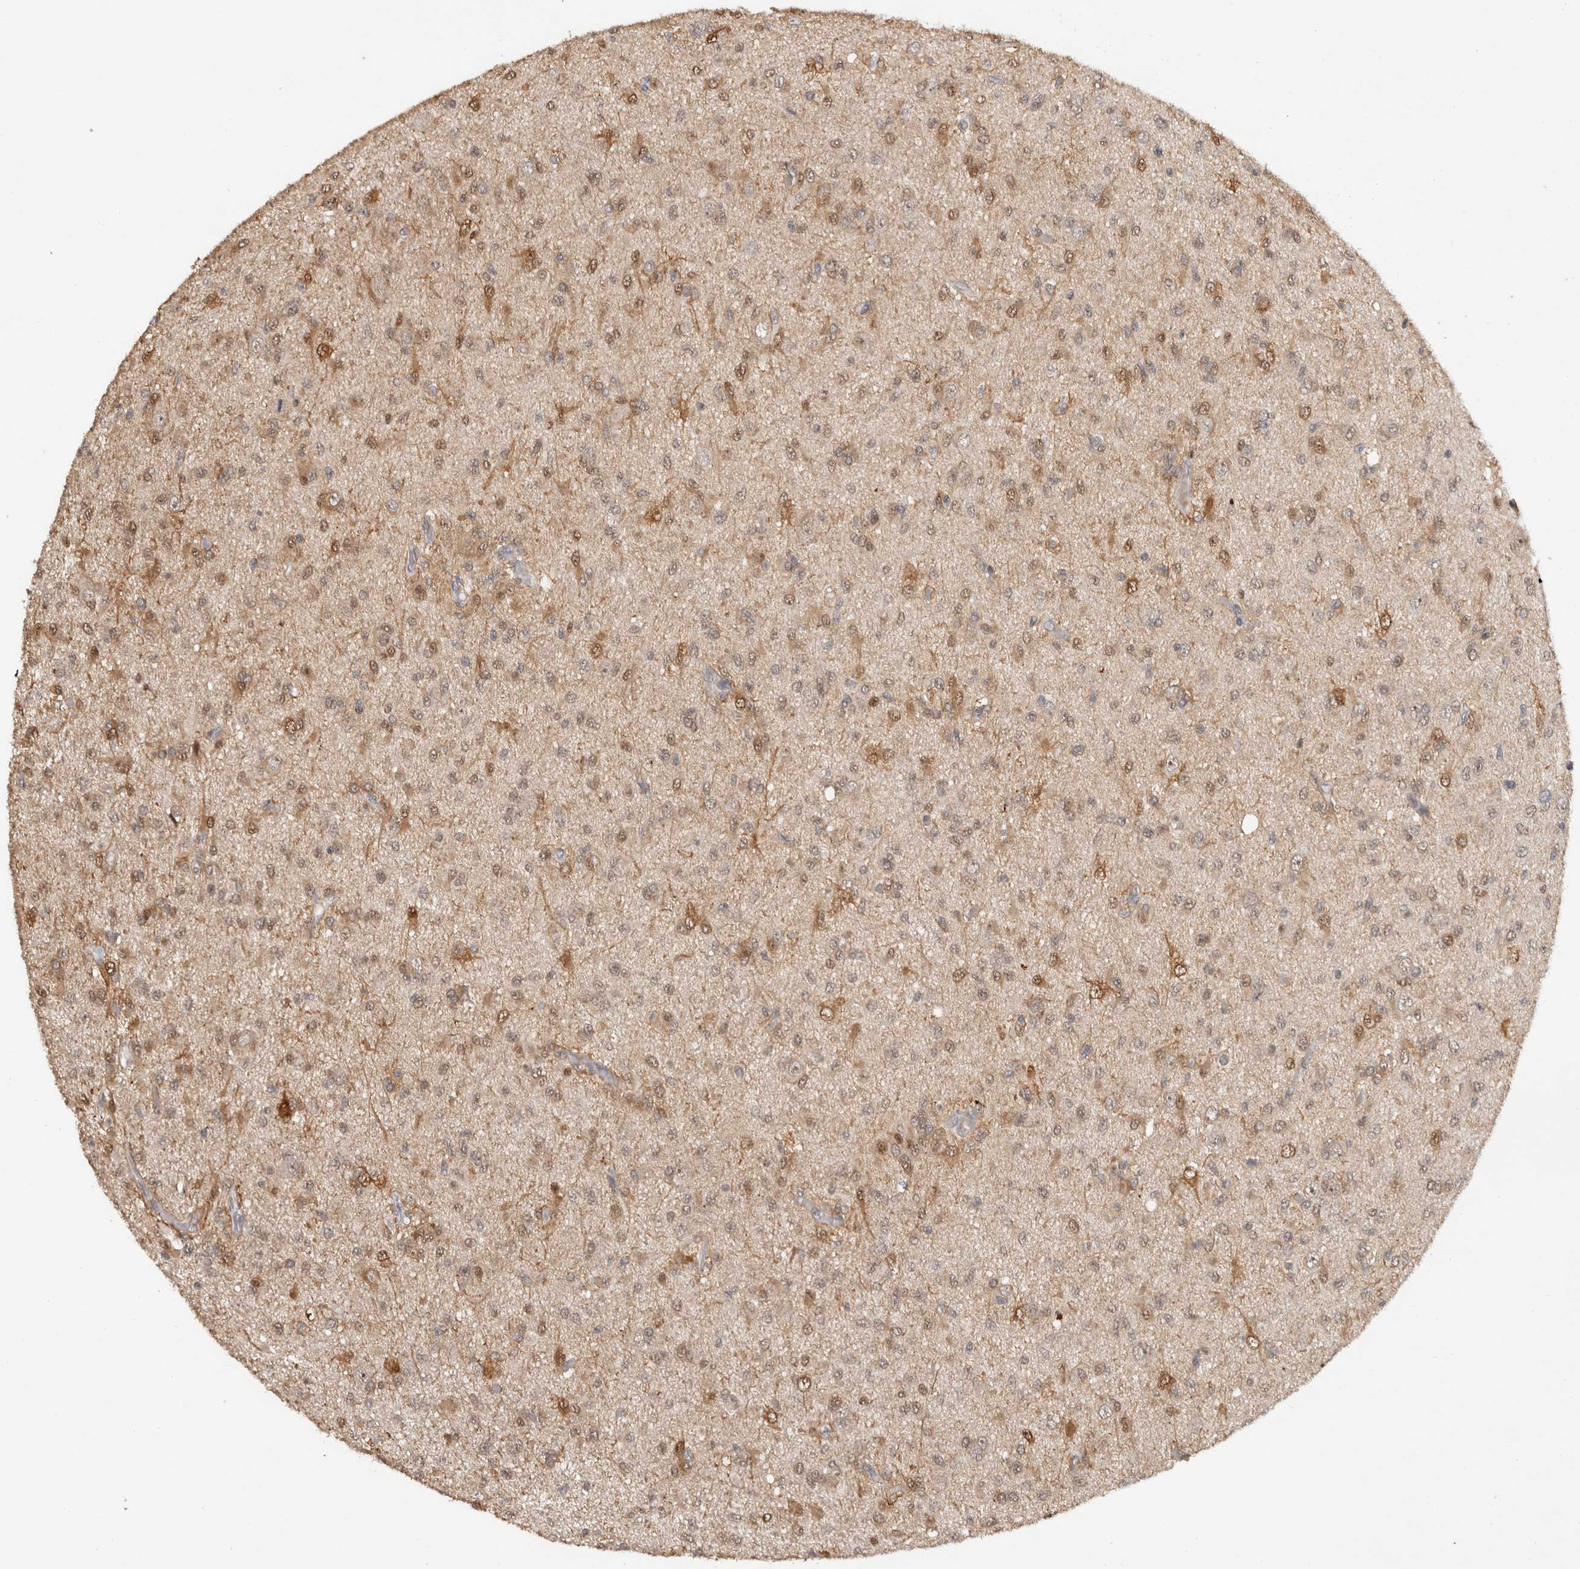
{"staining": {"intensity": "weak", "quantity": "25%-75%", "location": "nuclear"}, "tissue": "glioma", "cell_type": "Tumor cells", "image_type": "cancer", "snomed": [{"axis": "morphology", "description": "Glioma, malignant, High grade"}, {"axis": "topography", "description": "Brain"}], "caption": "A high-resolution photomicrograph shows IHC staining of glioma, which displays weak nuclear expression in about 25%-75% of tumor cells.", "gene": "HESX1", "patient": {"sex": "female", "age": 59}}